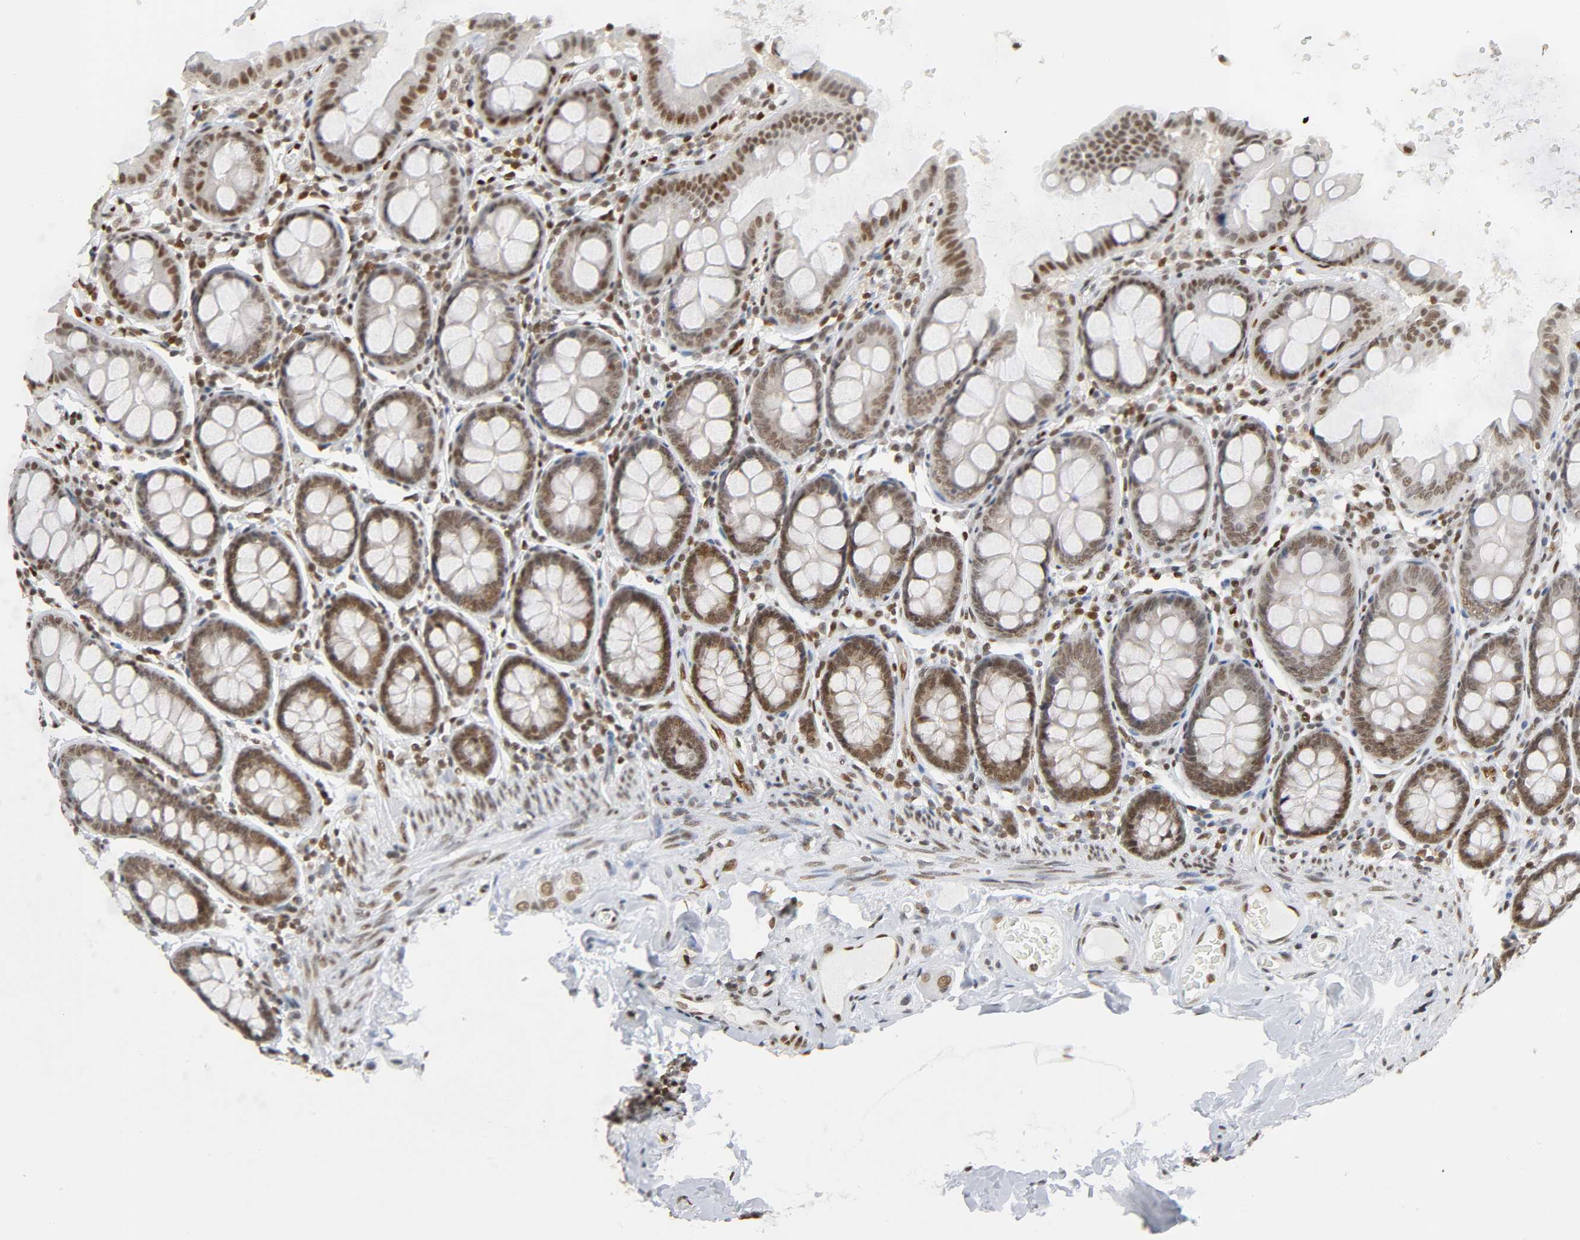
{"staining": {"intensity": "moderate", "quantity": ">75%", "location": "nuclear"}, "tissue": "colon", "cell_type": "Endothelial cells", "image_type": "normal", "snomed": [{"axis": "morphology", "description": "Normal tissue, NOS"}, {"axis": "topography", "description": "Colon"}], "caption": "IHC (DAB (3,3'-diaminobenzidine)) staining of normal human colon exhibits moderate nuclear protein positivity in approximately >75% of endothelial cells. Nuclei are stained in blue.", "gene": "SUMO1", "patient": {"sex": "female", "age": 61}}